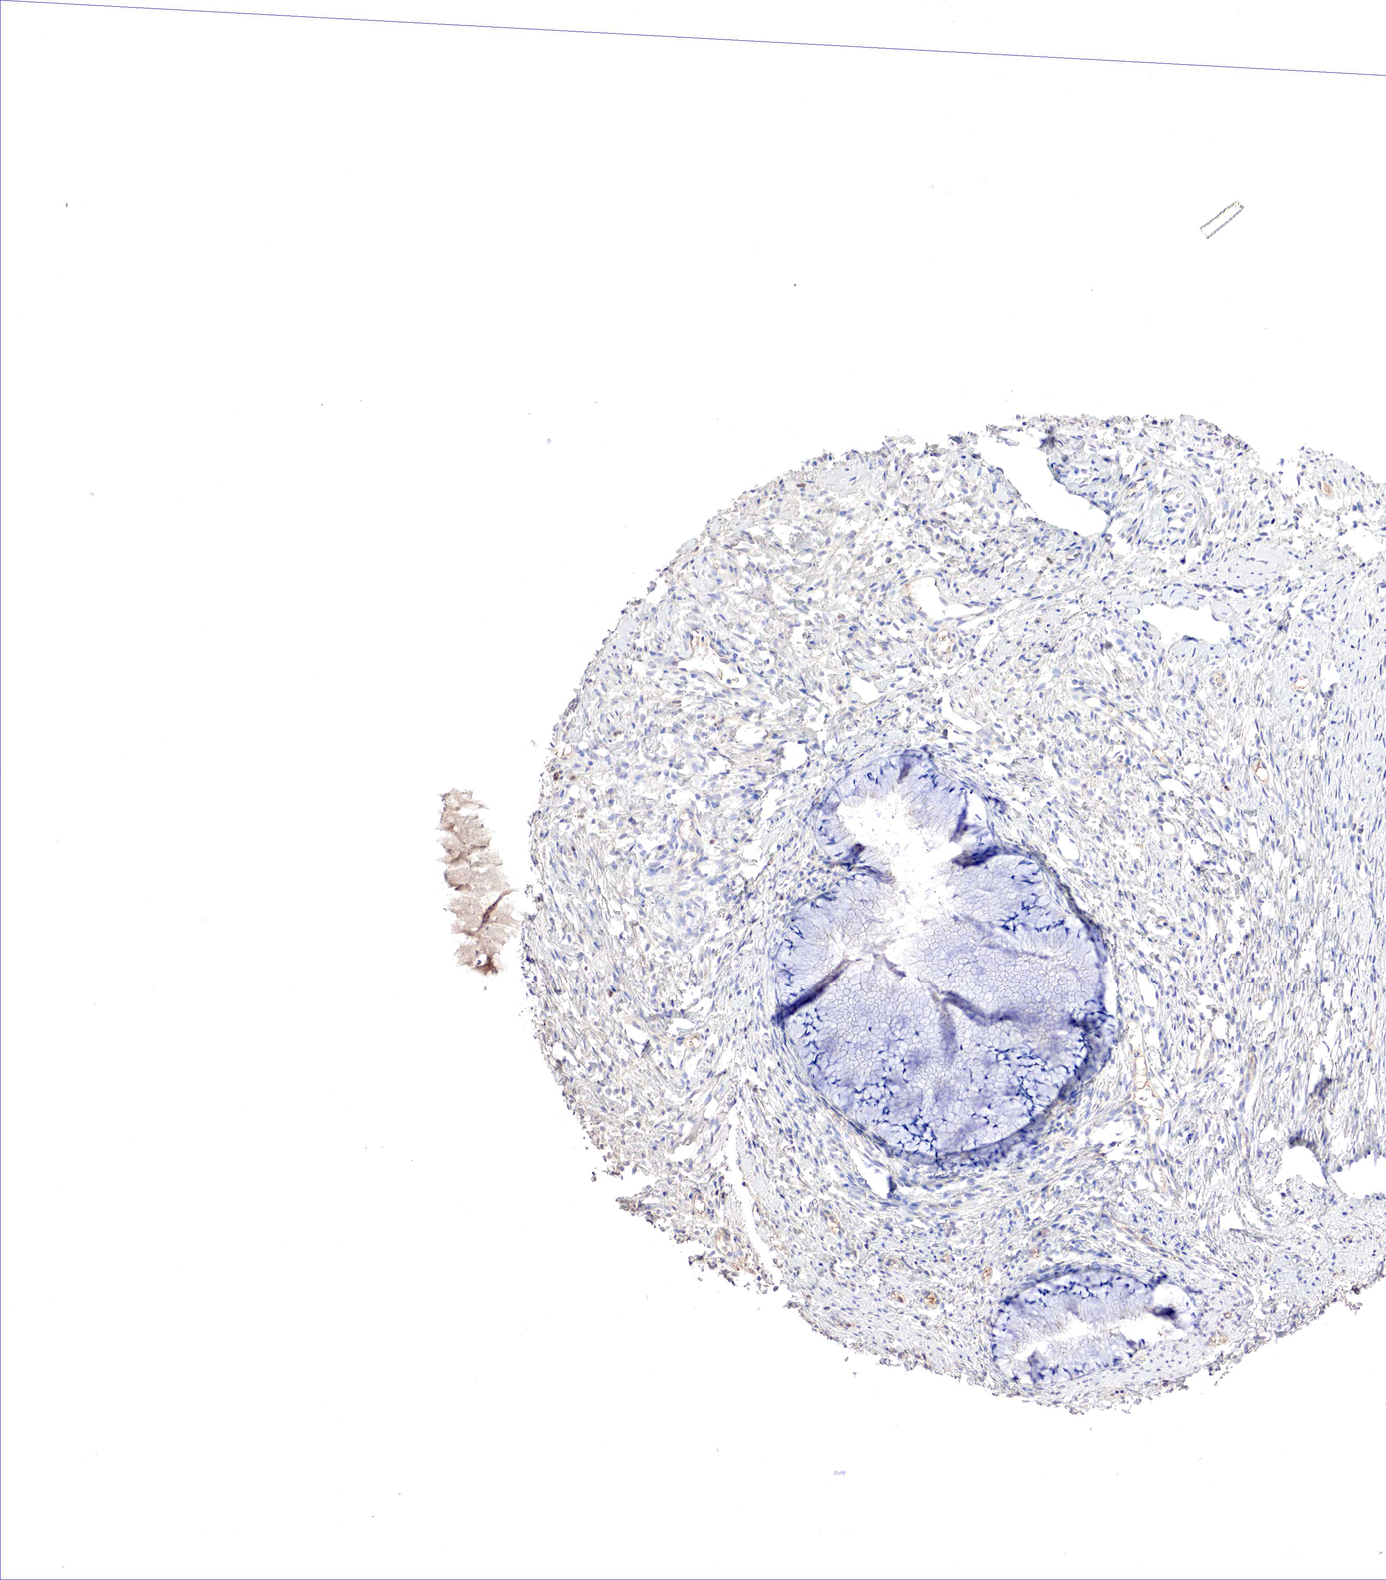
{"staining": {"intensity": "negative", "quantity": "none", "location": "none"}, "tissue": "cervix", "cell_type": "Glandular cells", "image_type": "normal", "snomed": [{"axis": "morphology", "description": "Normal tissue, NOS"}, {"axis": "topography", "description": "Cervix"}], "caption": "Glandular cells show no significant protein positivity in unremarkable cervix. (IHC, brightfield microscopy, high magnification).", "gene": "GATA1", "patient": {"sex": "female", "age": 82}}